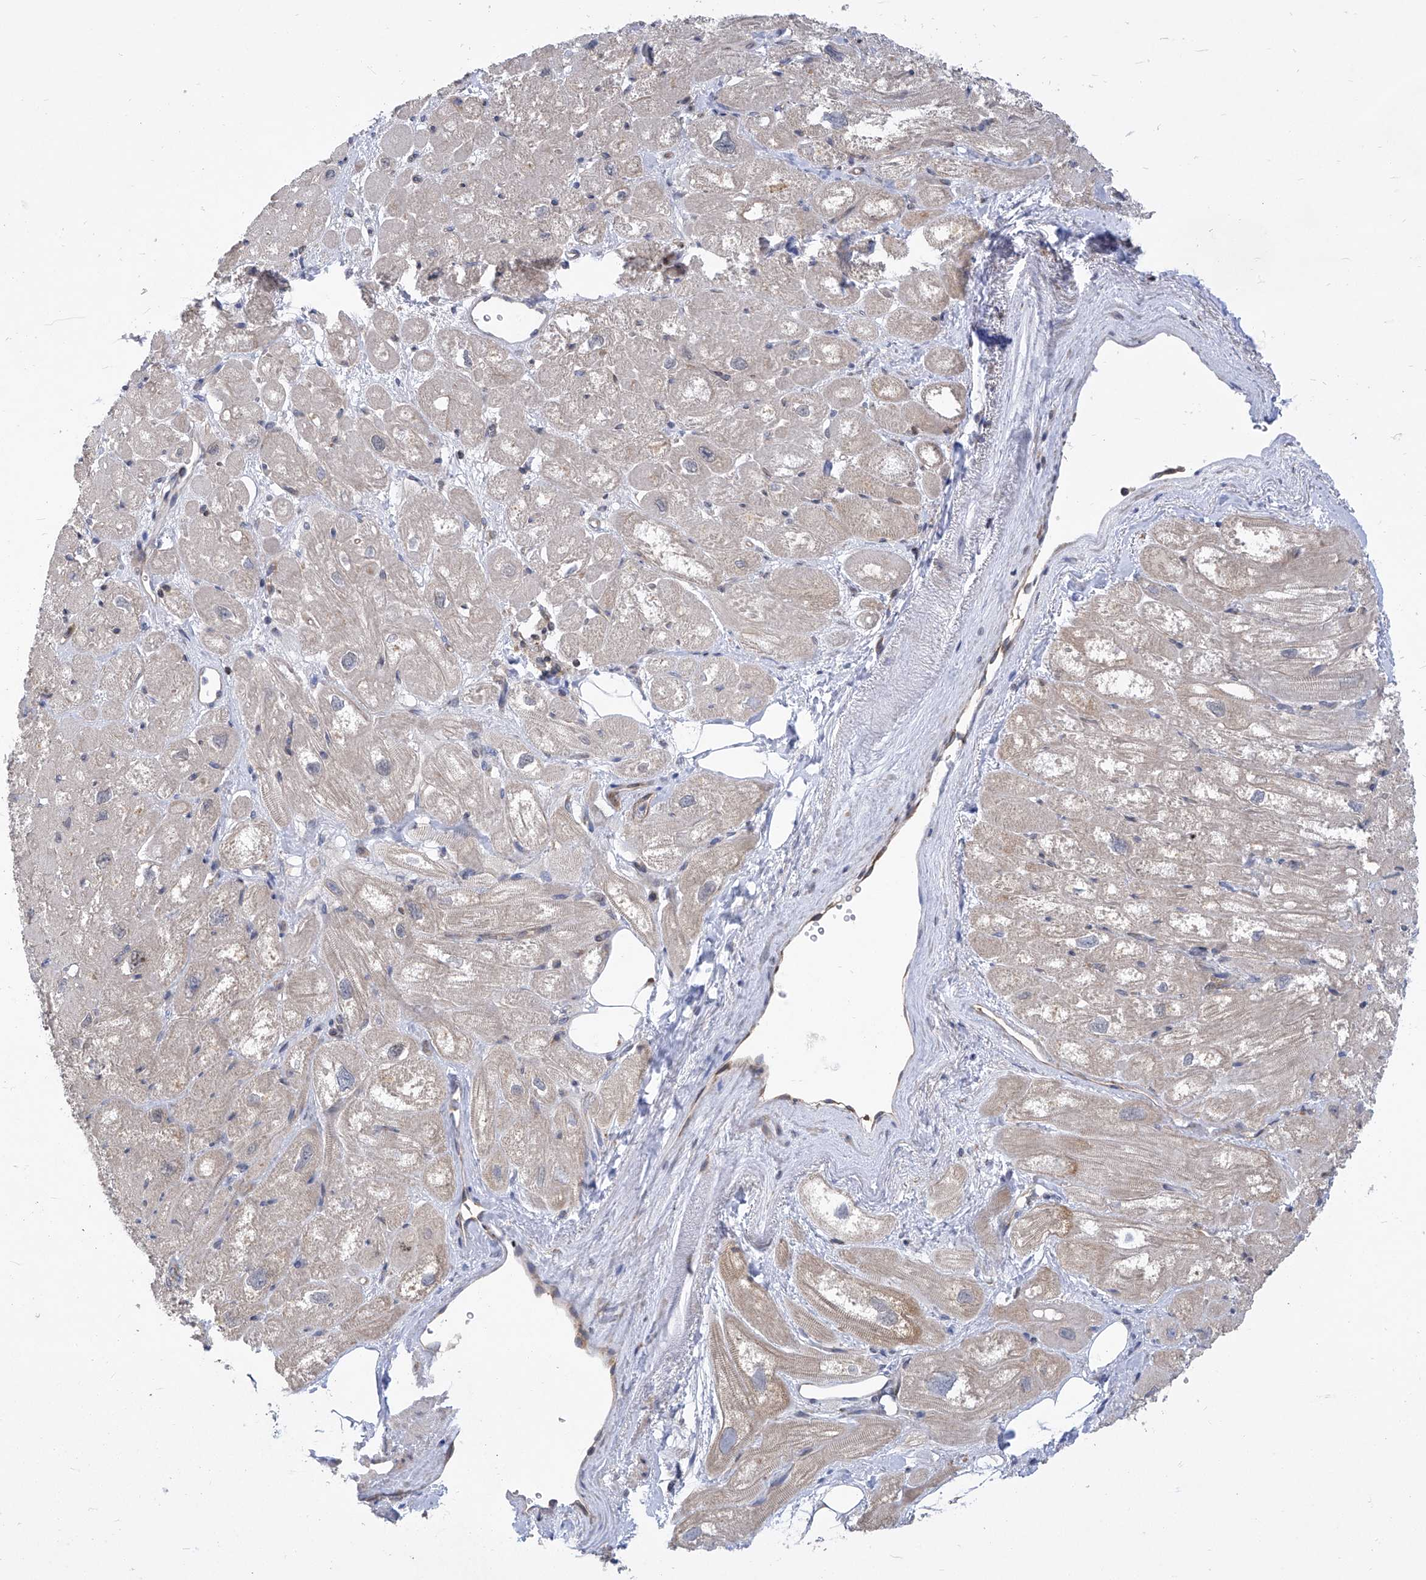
{"staining": {"intensity": "moderate", "quantity": "<25%", "location": "cytoplasmic/membranous"}, "tissue": "heart muscle", "cell_type": "Cardiomyocytes", "image_type": "normal", "snomed": [{"axis": "morphology", "description": "Normal tissue, NOS"}, {"axis": "topography", "description": "Heart"}], "caption": "Heart muscle stained for a protein (brown) demonstrates moderate cytoplasmic/membranous positive staining in approximately <25% of cardiomyocytes.", "gene": "EIF3M", "patient": {"sex": "male", "age": 50}}